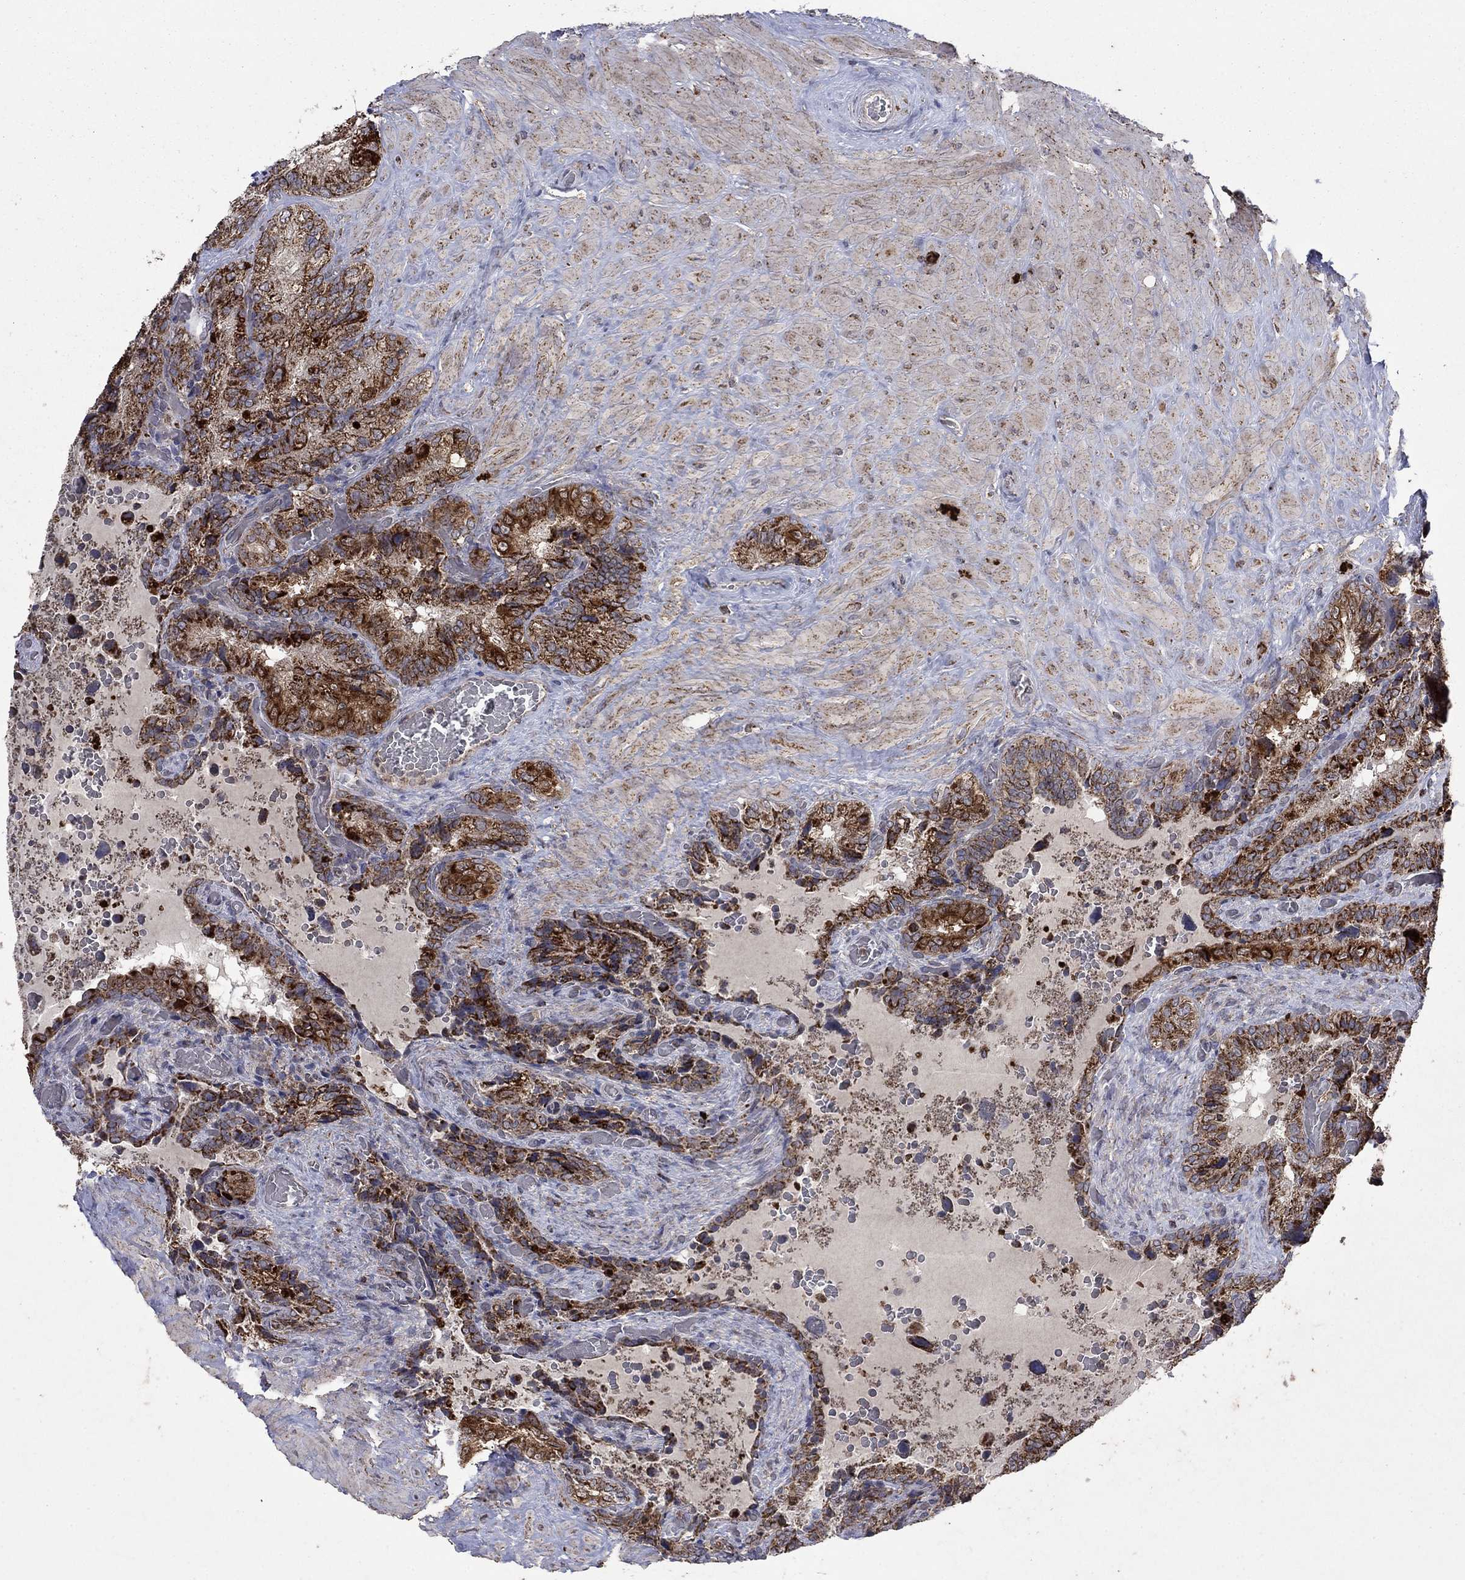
{"staining": {"intensity": "strong", "quantity": "25%-75%", "location": "cytoplasmic/membranous"}, "tissue": "prostate cancer", "cell_type": "Tumor cells", "image_type": "cancer", "snomed": [{"axis": "morphology", "description": "Adenocarcinoma, NOS"}, {"axis": "topography", "description": "Prostate and seminal vesicle, NOS"}], "caption": "Immunohistochemical staining of human prostate cancer displays strong cytoplasmic/membranous protein staining in approximately 25%-75% of tumor cells.", "gene": "DPH1", "patient": {"sex": "male", "age": 62}}